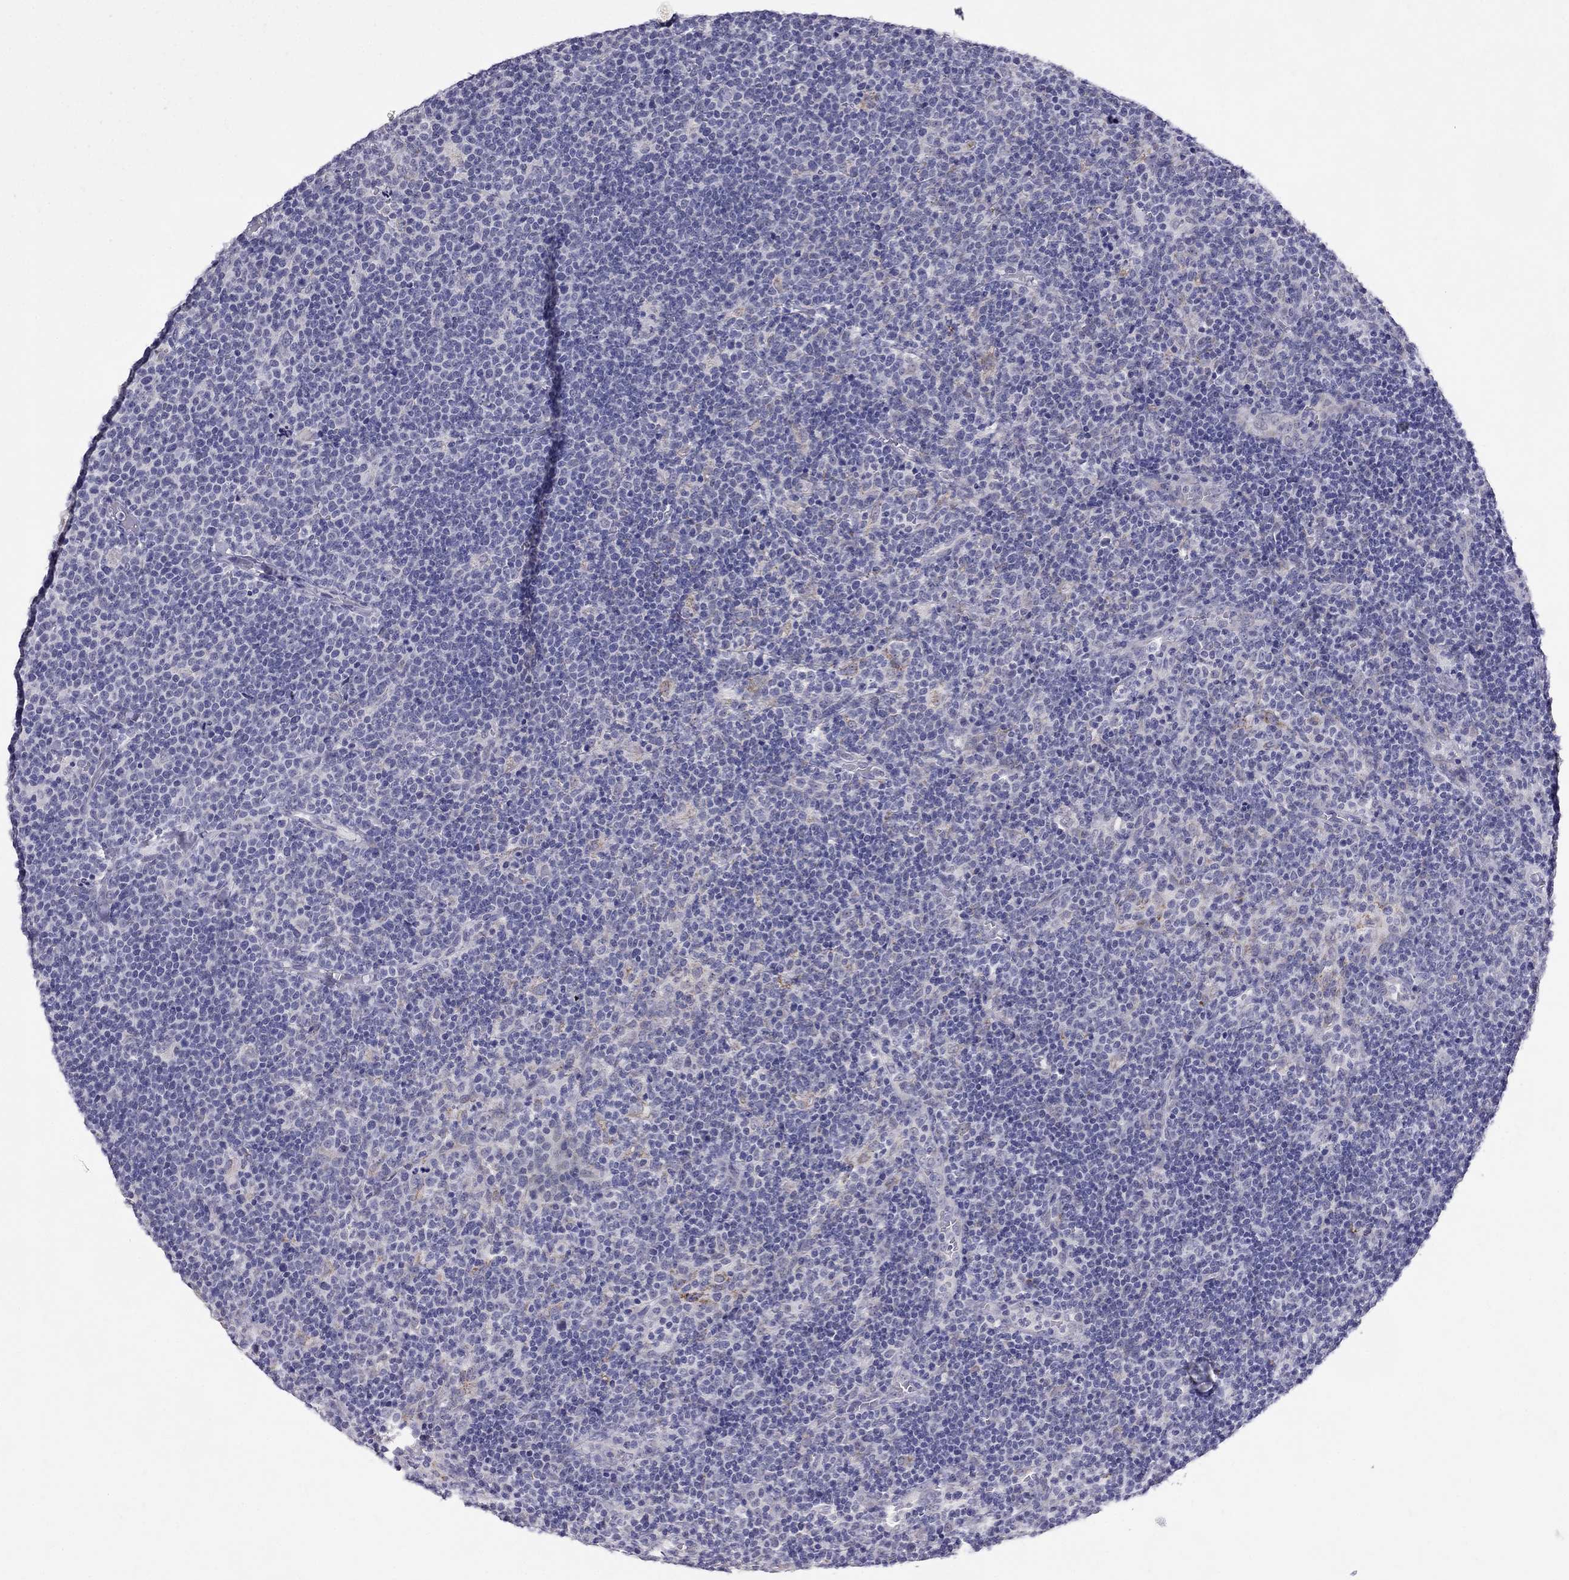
{"staining": {"intensity": "negative", "quantity": "none", "location": "none"}, "tissue": "lymphoma", "cell_type": "Tumor cells", "image_type": "cancer", "snomed": [{"axis": "morphology", "description": "Malignant lymphoma, non-Hodgkin's type, High grade"}, {"axis": "topography", "description": "Lymph node"}], "caption": "This is an immunohistochemistry histopathology image of human lymphoma. There is no expression in tumor cells.", "gene": "MYO3B", "patient": {"sex": "male", "age": 61}}